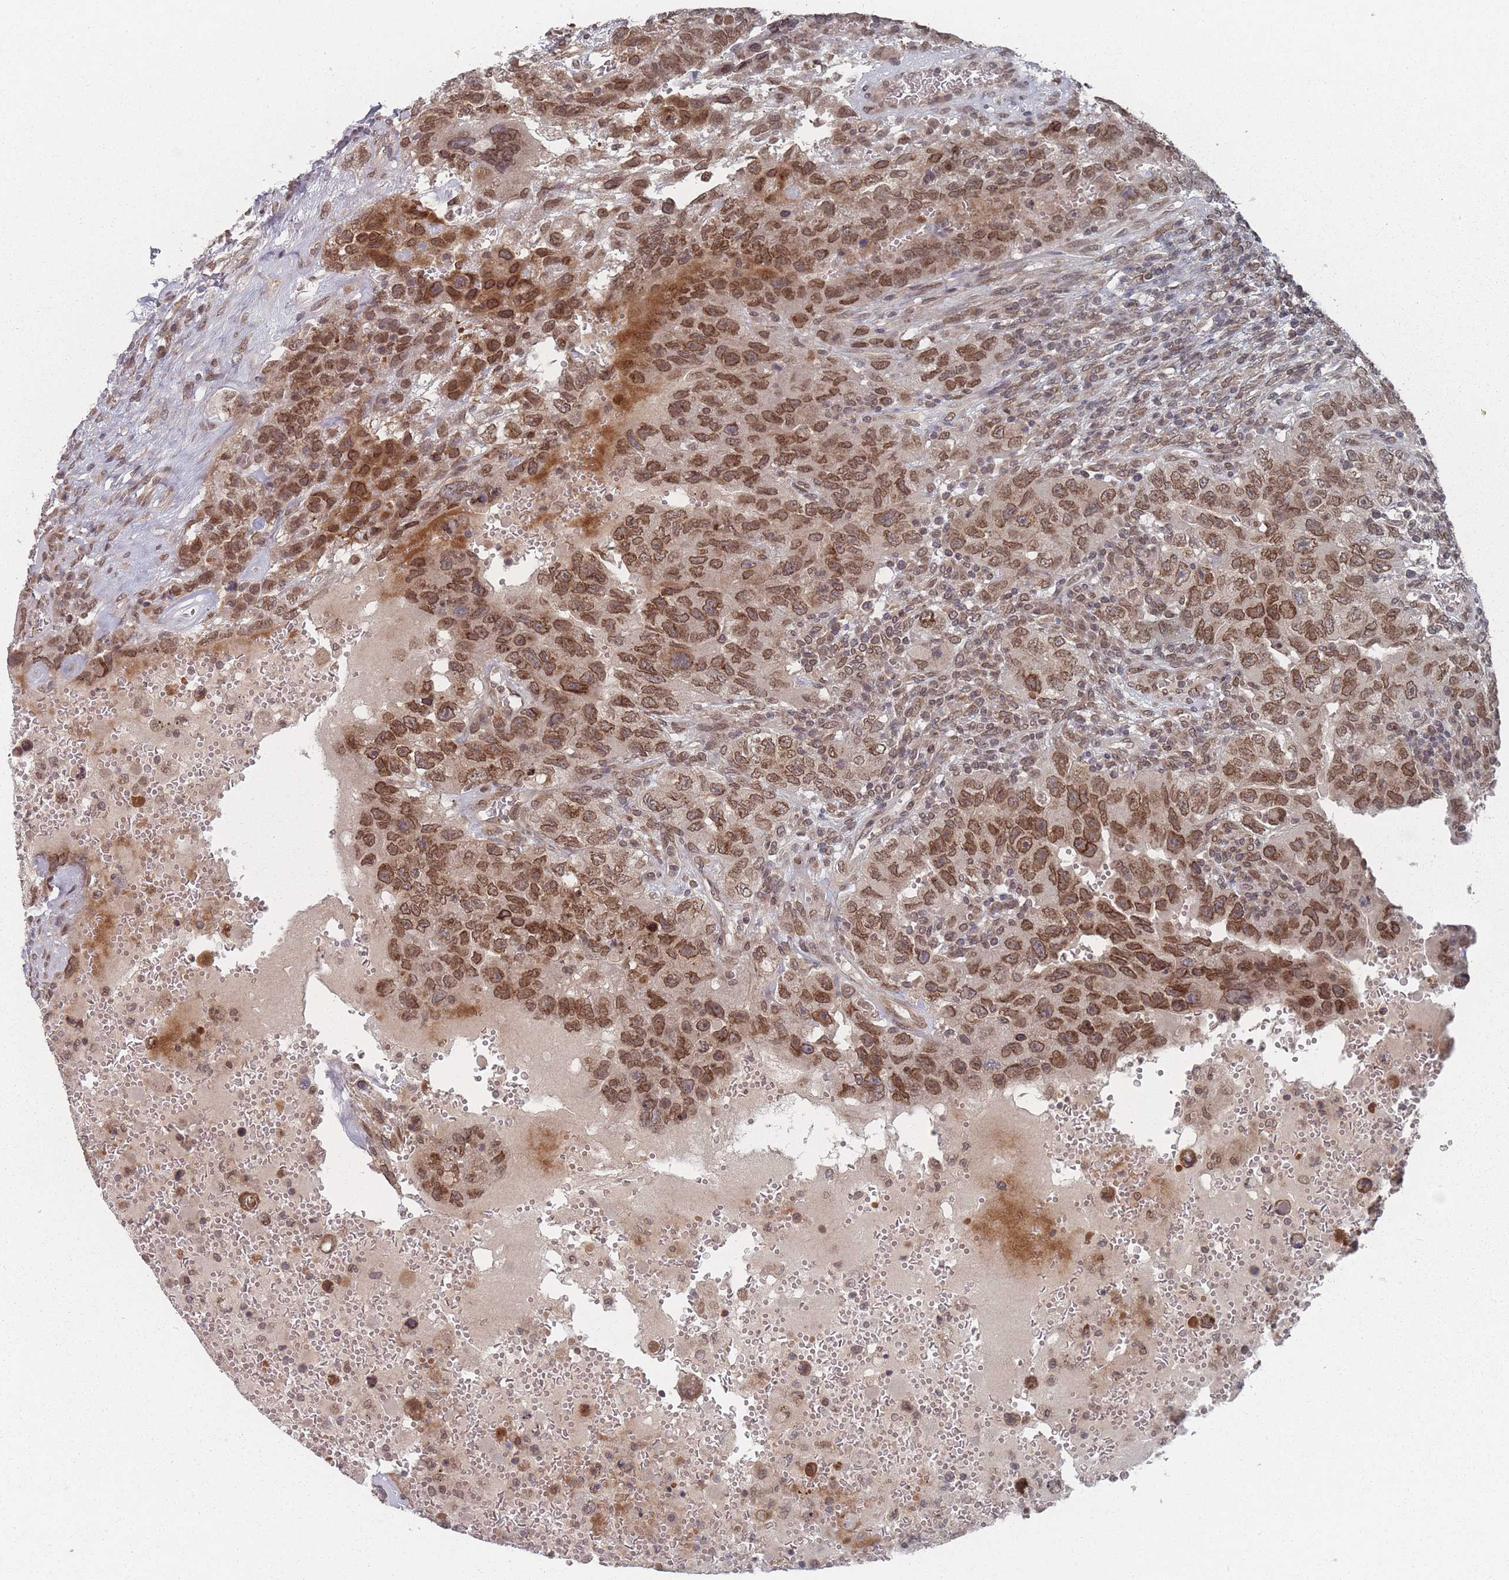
{"staining": {"intensity": "moderate", "quantity": ">75%", "location": "cytoplasmic/membranous,nuclear"}, "tissue": "testis cancer", "cell_type": "Tumor cells", "image_type": "cancer", "snomed": [{"axis": "morphology", "description": "Carcinoma, Embryonal, NOS"}, {"axis": "topography", "description": "Testis"}], "caption": "A histopathology image showing moderate cytoplasmic/membranous and nuclear staining in about >75% of tumor cells in testis embryonal carcinoma, as visualized by brown immunohistochemical staining.", "gene": "TBC1D25", "patient": {"sex": "male", "age": 26}}